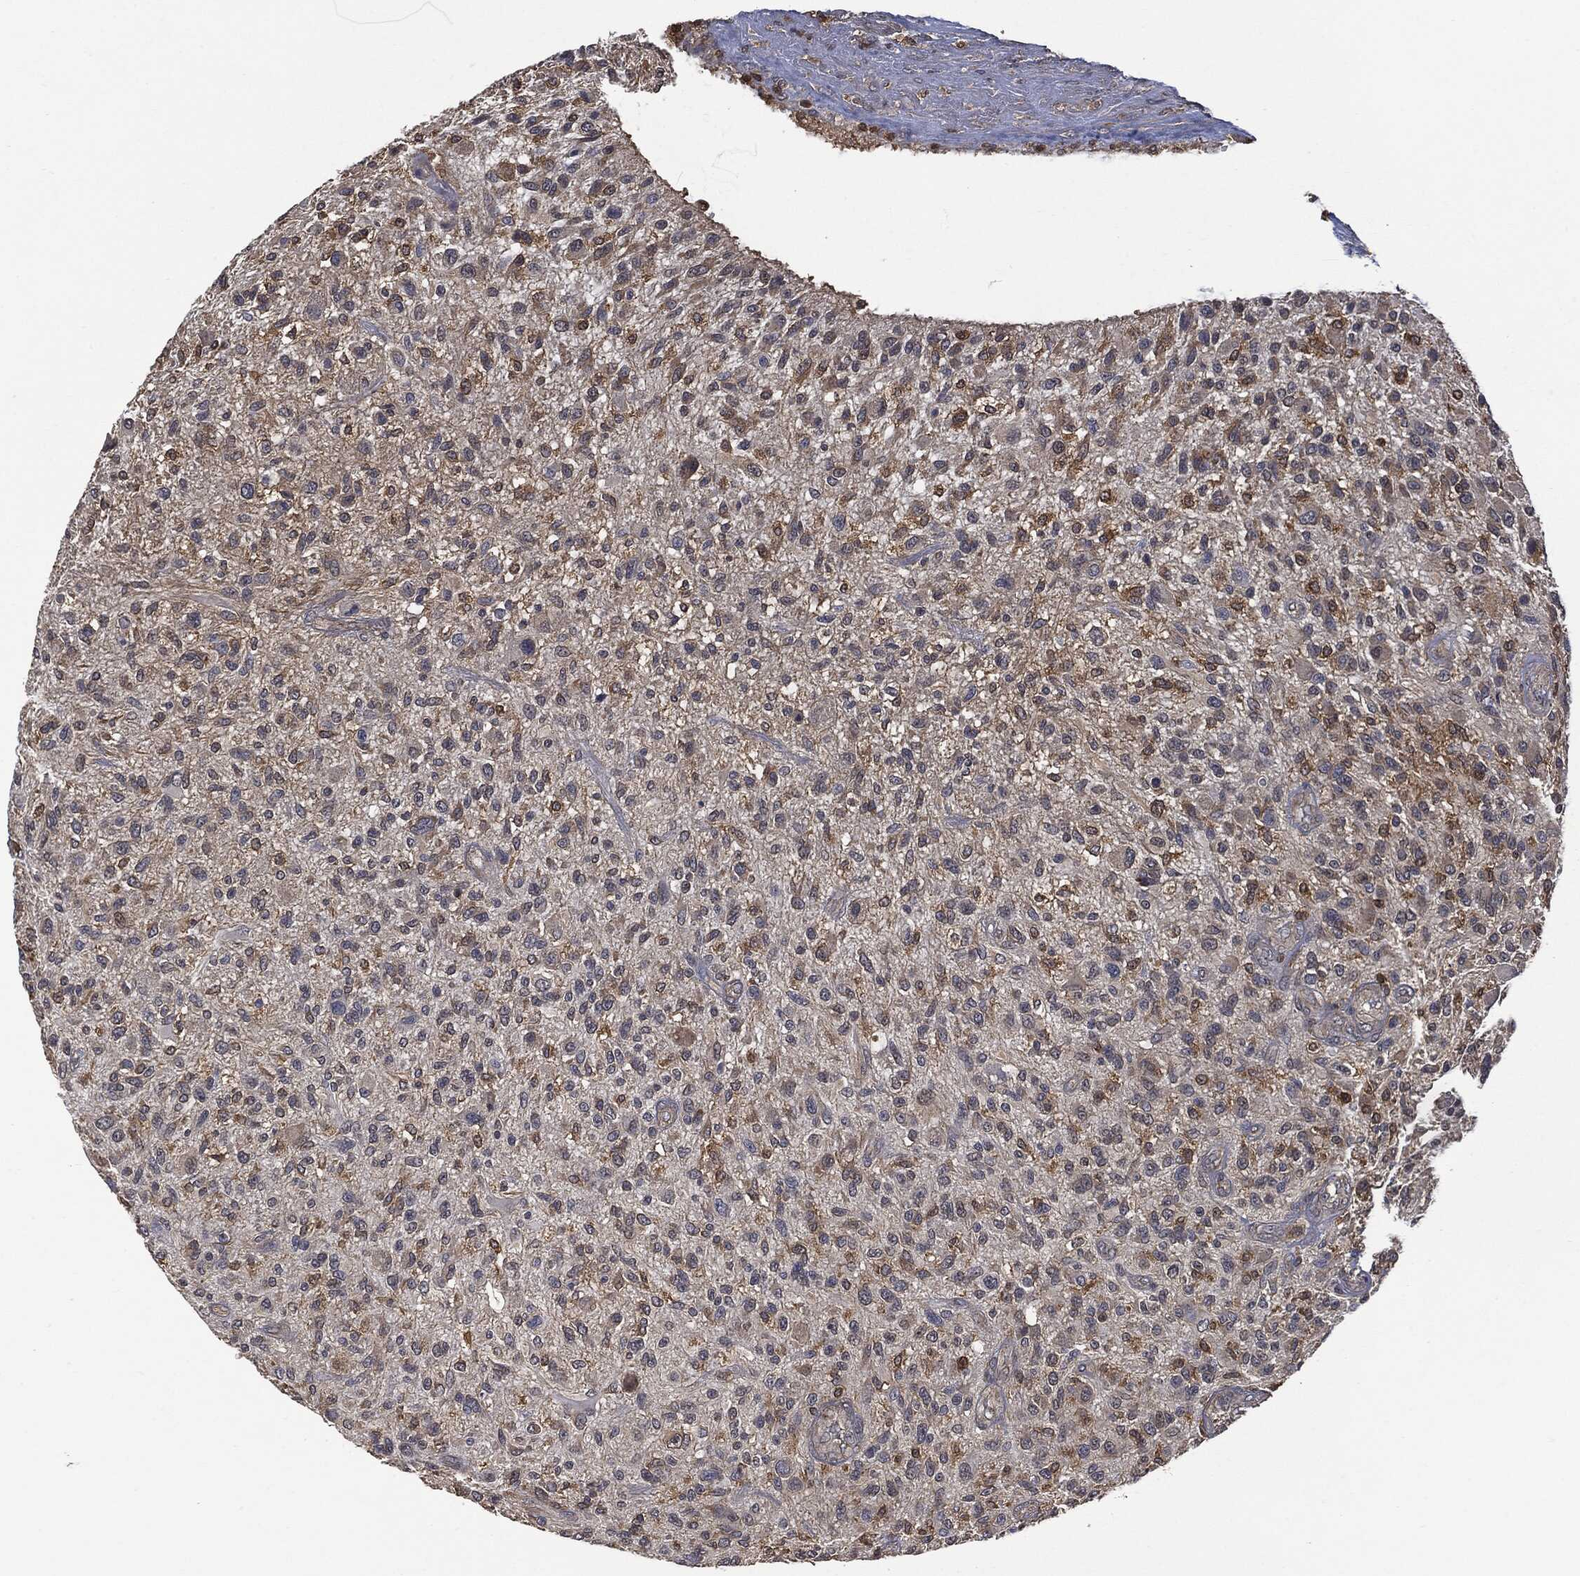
{"staining": {"intensity": "moderate", "quantity": "<25%", "location": "cytoplasmic/membranous"}, "tissue": "glioma", "cell_type": "Tumor cells", "image_type": "cancer", "snomed": [{"axis": "morphology", "description": "Glioma, malignant, High grade"}, {"axis": "topography", "description": "Brain"}], "caption": "This is an image of immunohistochemistry staining of glioma, which shows moderate staining in the cytoplasmic/membranous of tumor cells.", "gene": "PSMB10", "patient": {"sex": "male", "age": 47}}